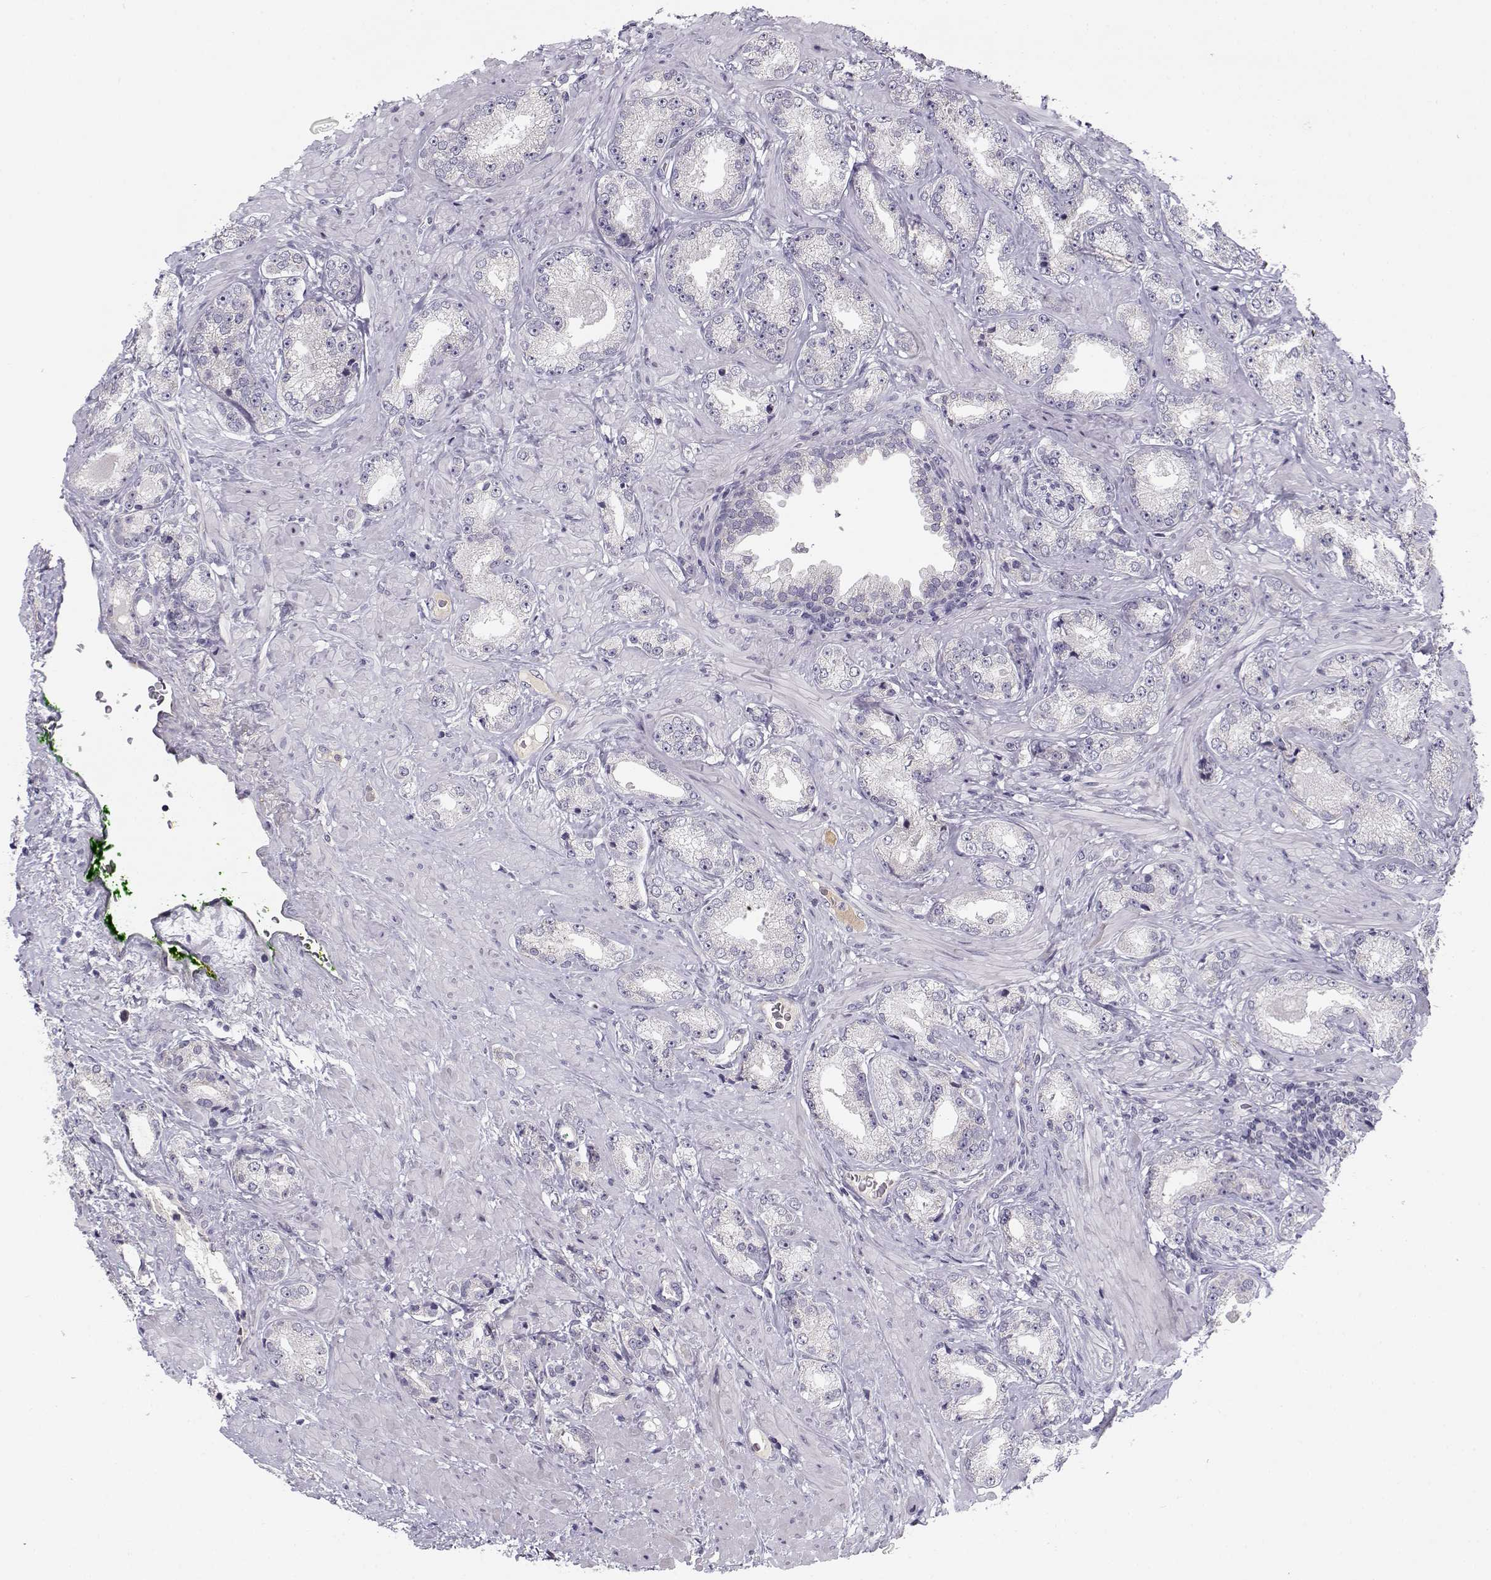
{"staining": {"intensity": "negative", "quantity": "none", "location": "none"}, "tissue": "prostate cancer", "cell_type": "Tumor cells", "image_type": "cancer", "snomed": [{"axis": "morphology", "description": "Adenocarcinoma, Low grade"}, {"axis": "topography", "description": "Prostate"}], "caption": "Protein analysis of prostate cancer (adenocarcinoma (low-grade)) demonstrates no significant expression in tumor cells.", "gene": "DDX25", "patient": {"sex": "male", "age": 68}}